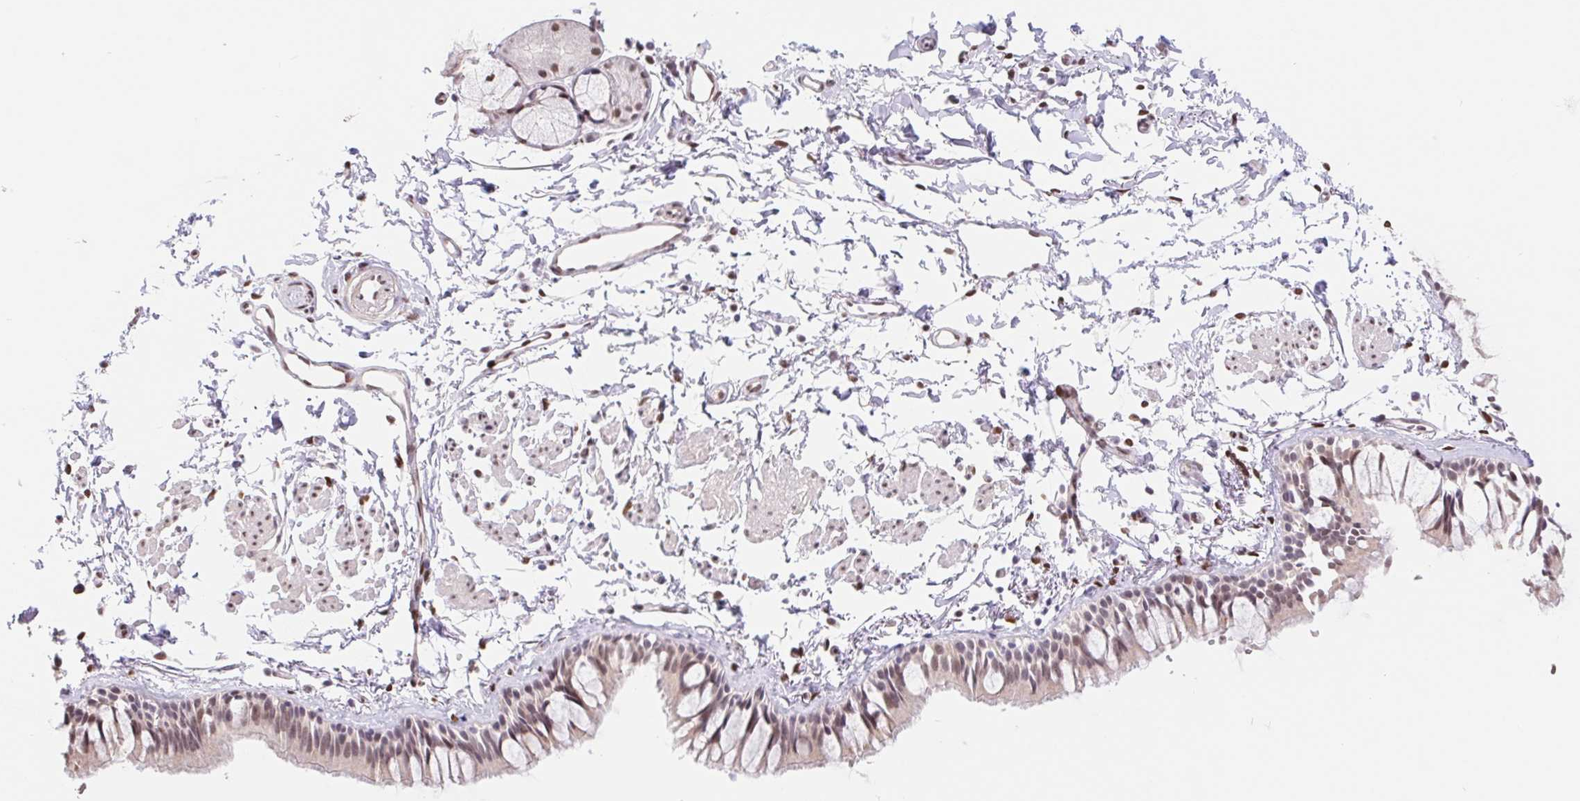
{"staining": {"intensity": "weak", "quantity": "25%-75%", "location": "nuclear"}, "tissue": "bronchus", "cell_type": "Respiratory epithelial cells", "image_type": "normal", "snomed": [{"axis": "morphology", "description": "Normal tissue, NOS"}, {"axis": "topography", "description": "Bronchus"}], "caption": "Bronchus stained with DAB (3,3'-diaminobenzidine) immunohistochemistry demonstrates low levels of weak nuclear expression in about 25%-75% of respiratory epithelial cells. (Stains: DAB in brown, nuclei in blue, Microscopy: brightfield microscopy at high magnification).", "gene": "CAND1", "patient": {"sex": "female", "age": 59}}